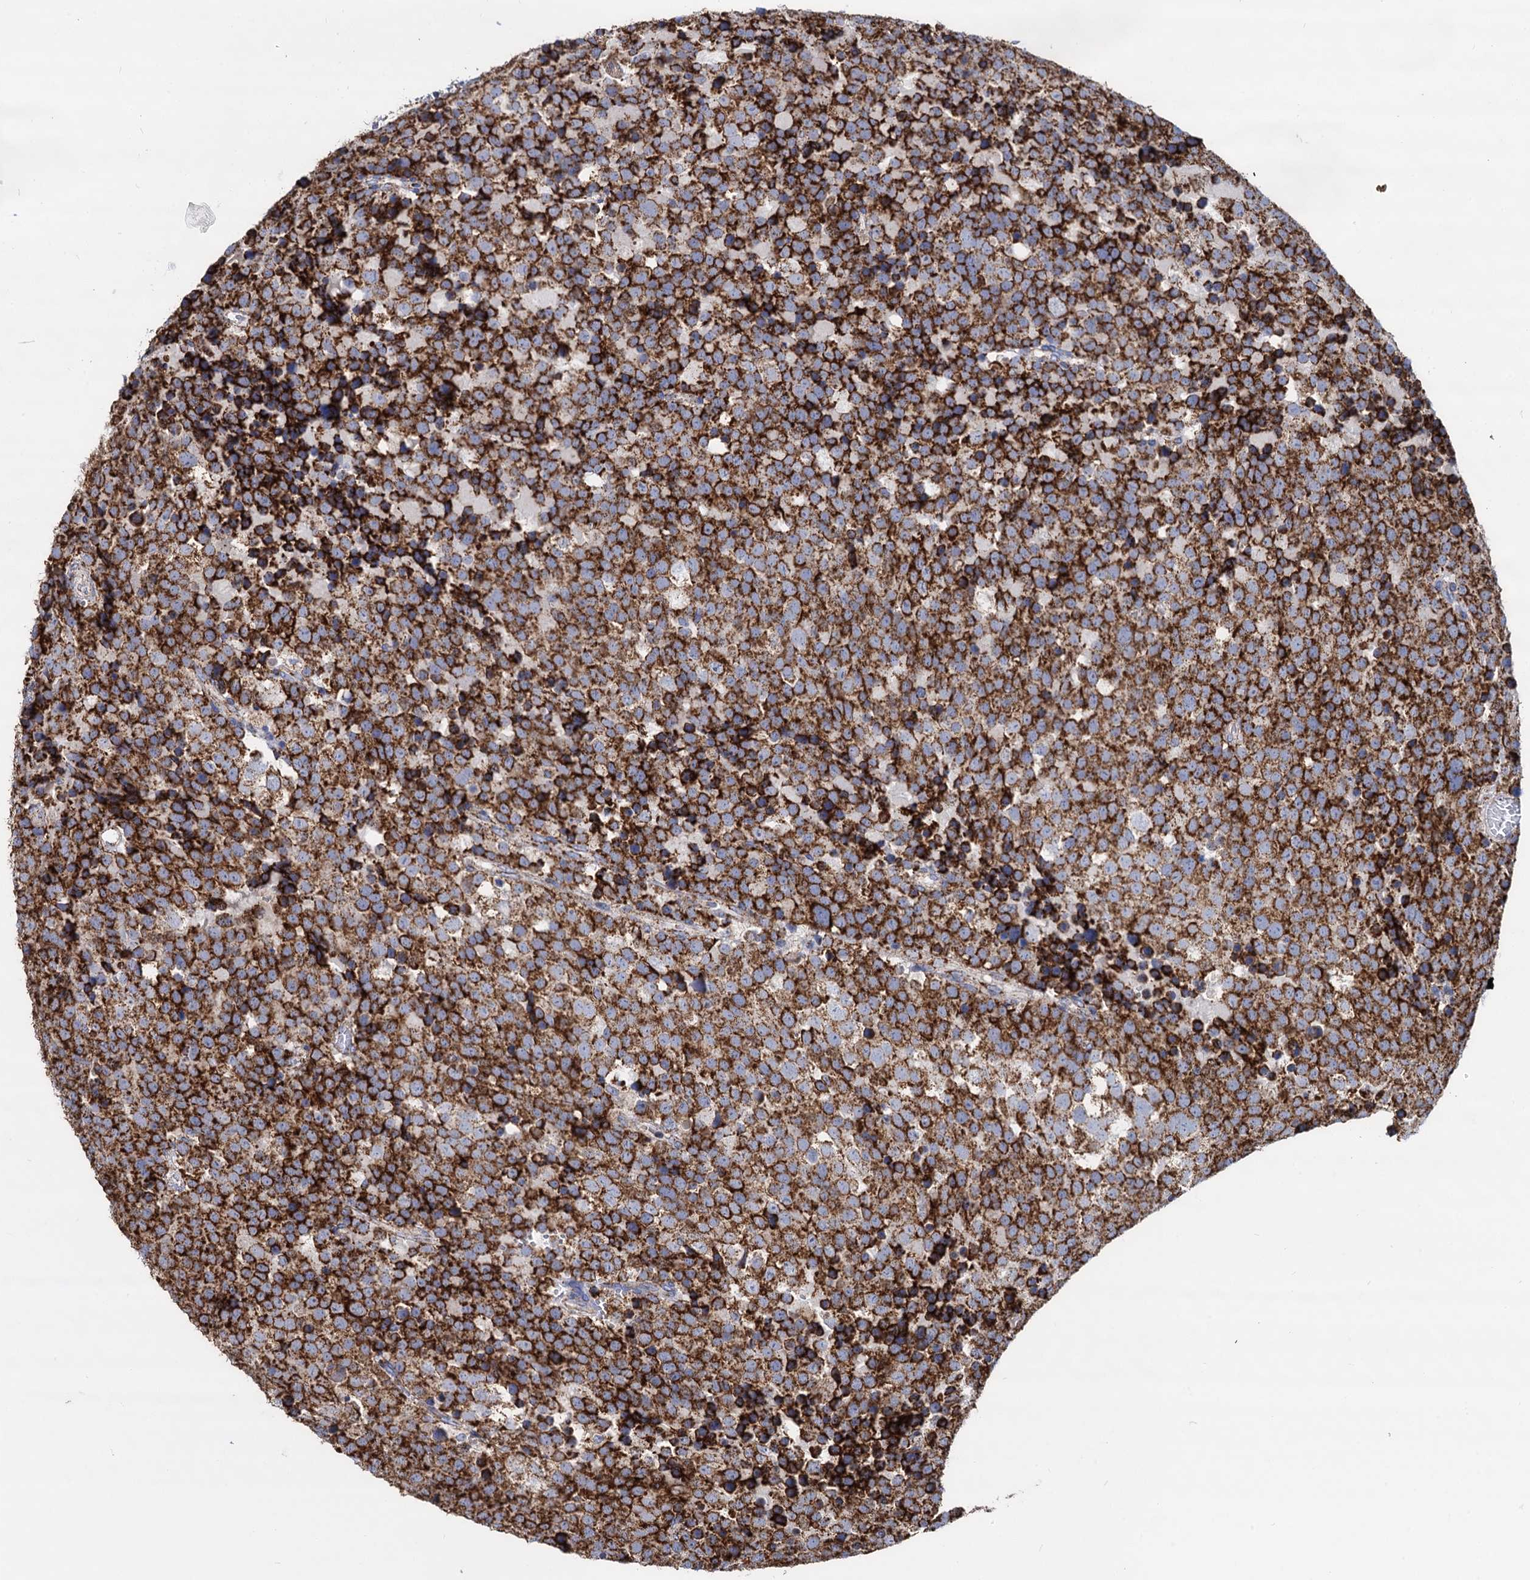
{"staining": {"intensity": "strong", "quantity": ">75%", "location": "cytoplasmic/membranous"}, "tissue": "testis cancer", "cell_type": "Tumor cells", "image_type": "cancer", "snomed": [{"axis": "morphology", "description": "Seminoma, NOS"}, {"axis": "topography", "description": "Testis"}], "caption": "Immunohistochemical staining of testis cancer exhibits high levels of strong cytoplasmic/membranous protein staining in approximately >75% of tumor cells.", "gene": "TIMM10", "patient": {"sex": "male", "age": 71}}